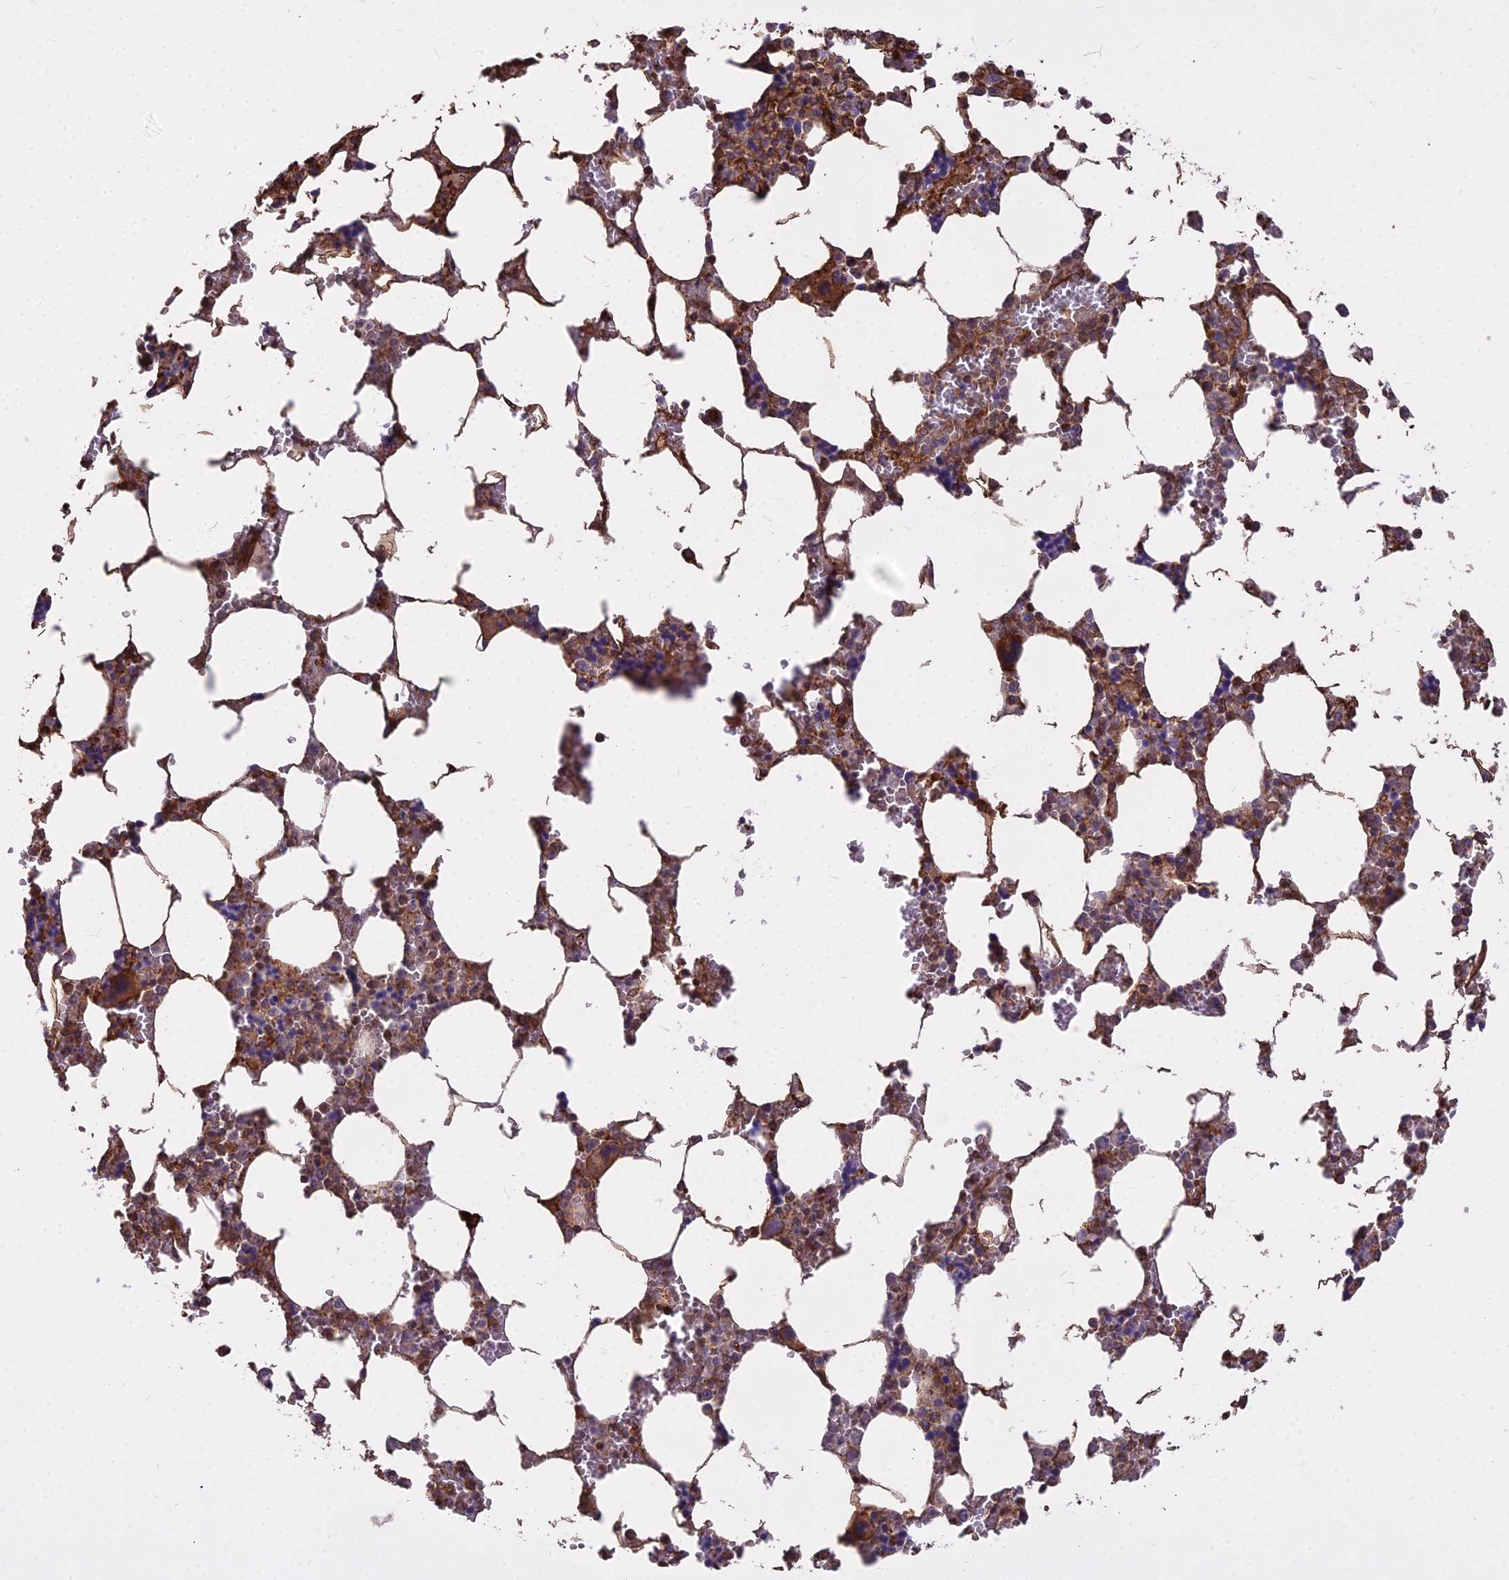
{"staining": {"intensity": "strong", "quantity": "25%-75%", "location": "cytoplasmic/membranous,nuclear"}, "tissue": "bone marrow", "cell_type": "Hematopoietic cells", "image_type": "normal", "snomed": [{"axis": "morphology", "description": "Normal tissue, NOS"}, {"axis": "topography", "description": "Bone marrow"}], "caption": "Hematopoietic cells display high levels of strong cytoplasmic/membranous,nuclear positivity in approximately 25%-75% of cells in normal human bone marrow. The staining was performed using DAB to visualize the protein expression in brown, while the nuclei were stained in blue with hematoxylin (Magnification: 20x).", "gene": "TCEA3", "patient": {"sex": "male", "age": 64}}